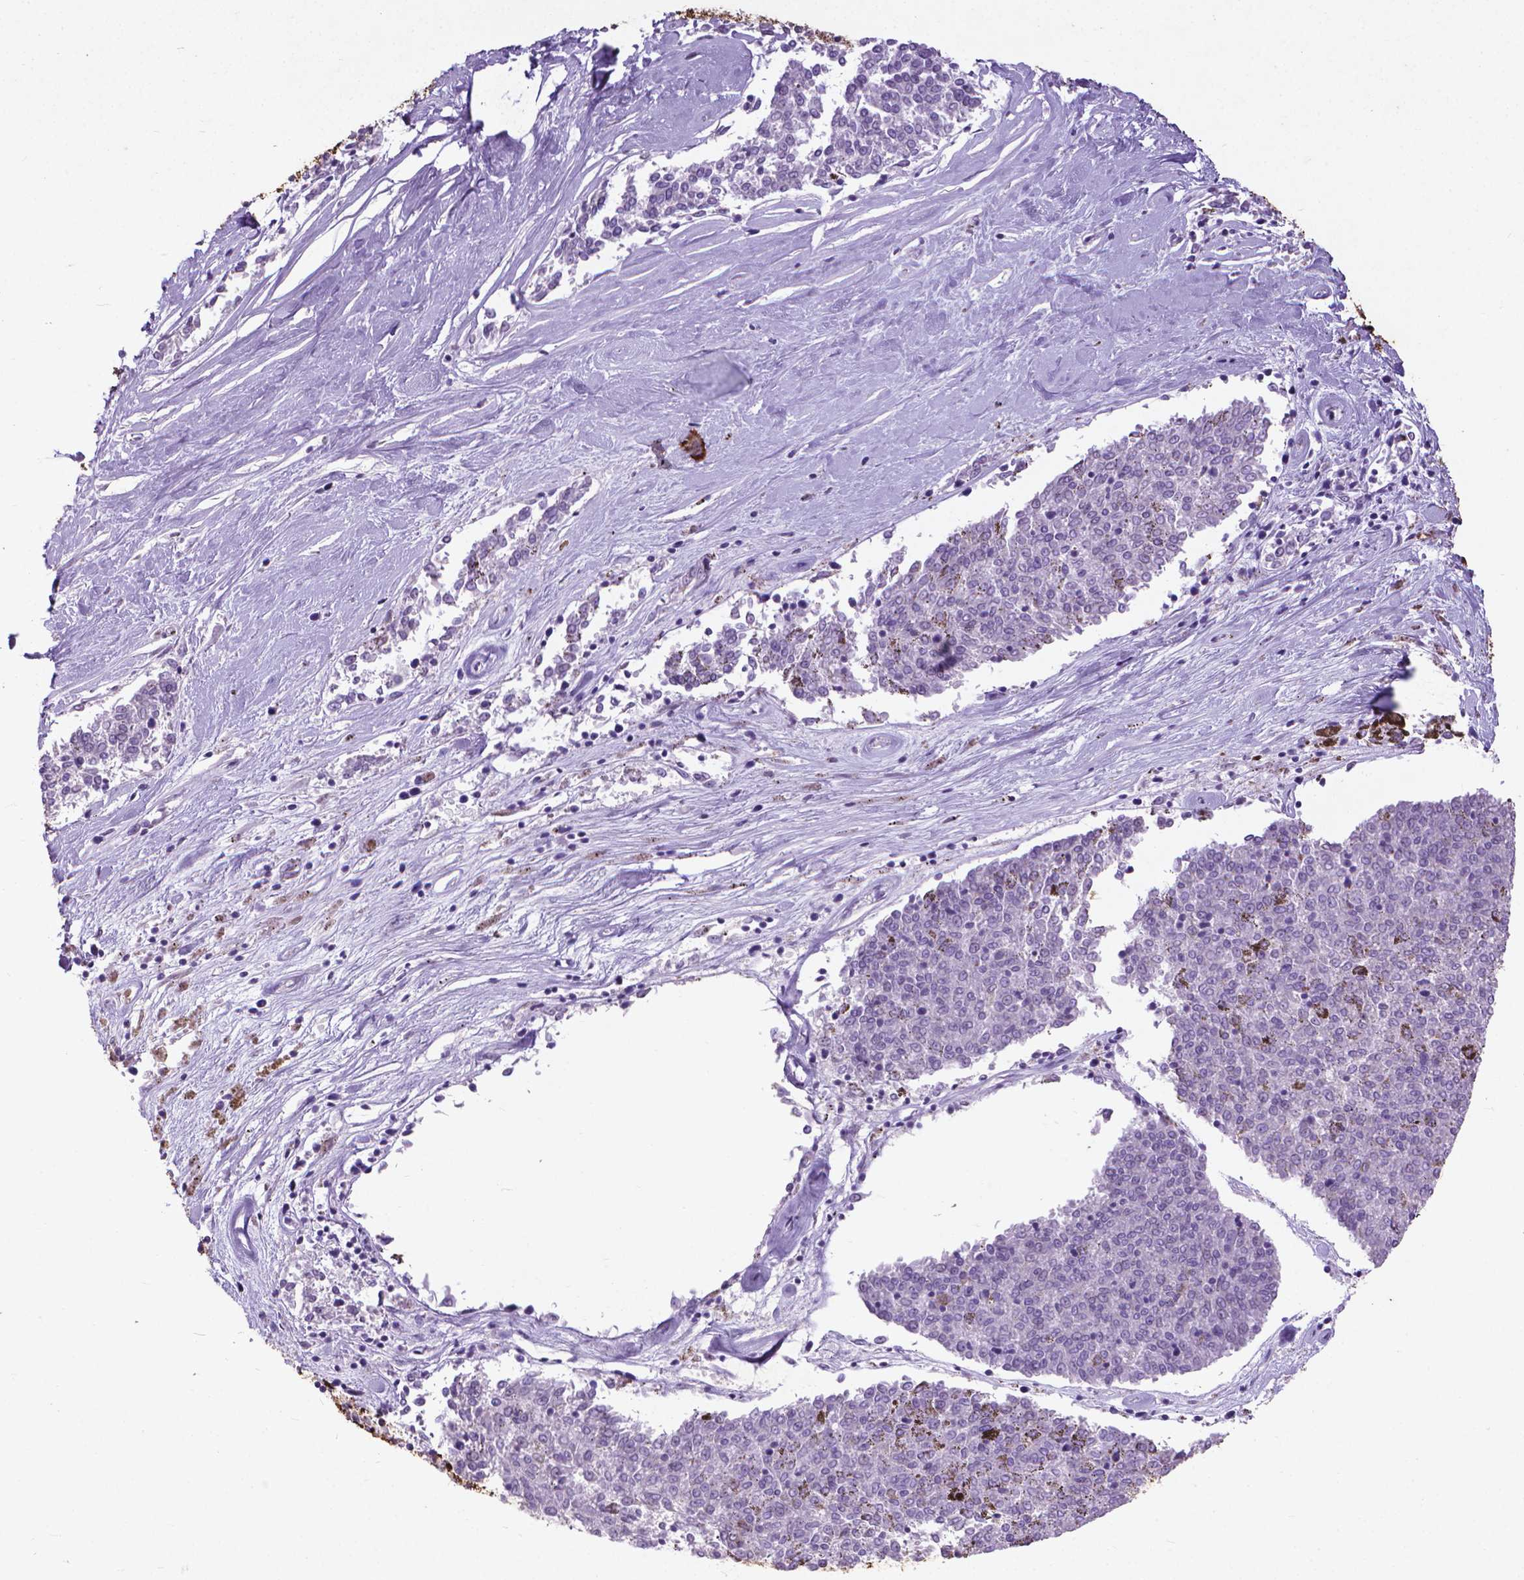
{"staining": {"intensity": "negative", "quantity": "none", "location": "none"}, "tissue": "melanoma", "cell_type": "Tumor cells", "image_type": "cancer", "snomed": [{"axis": "morphology", "description": "Malignant melanoma, NOS"}, {"axis": "topography", "description": "Skin"}], "caption": "Protein analysis of malignant melanoma exhibits no significant staining in tumor cells. (DAB IHC visualized using brightfield microscopy, high magnification).", "gene": "KRT5", "patient": {"sex": "female", "age": 72}}